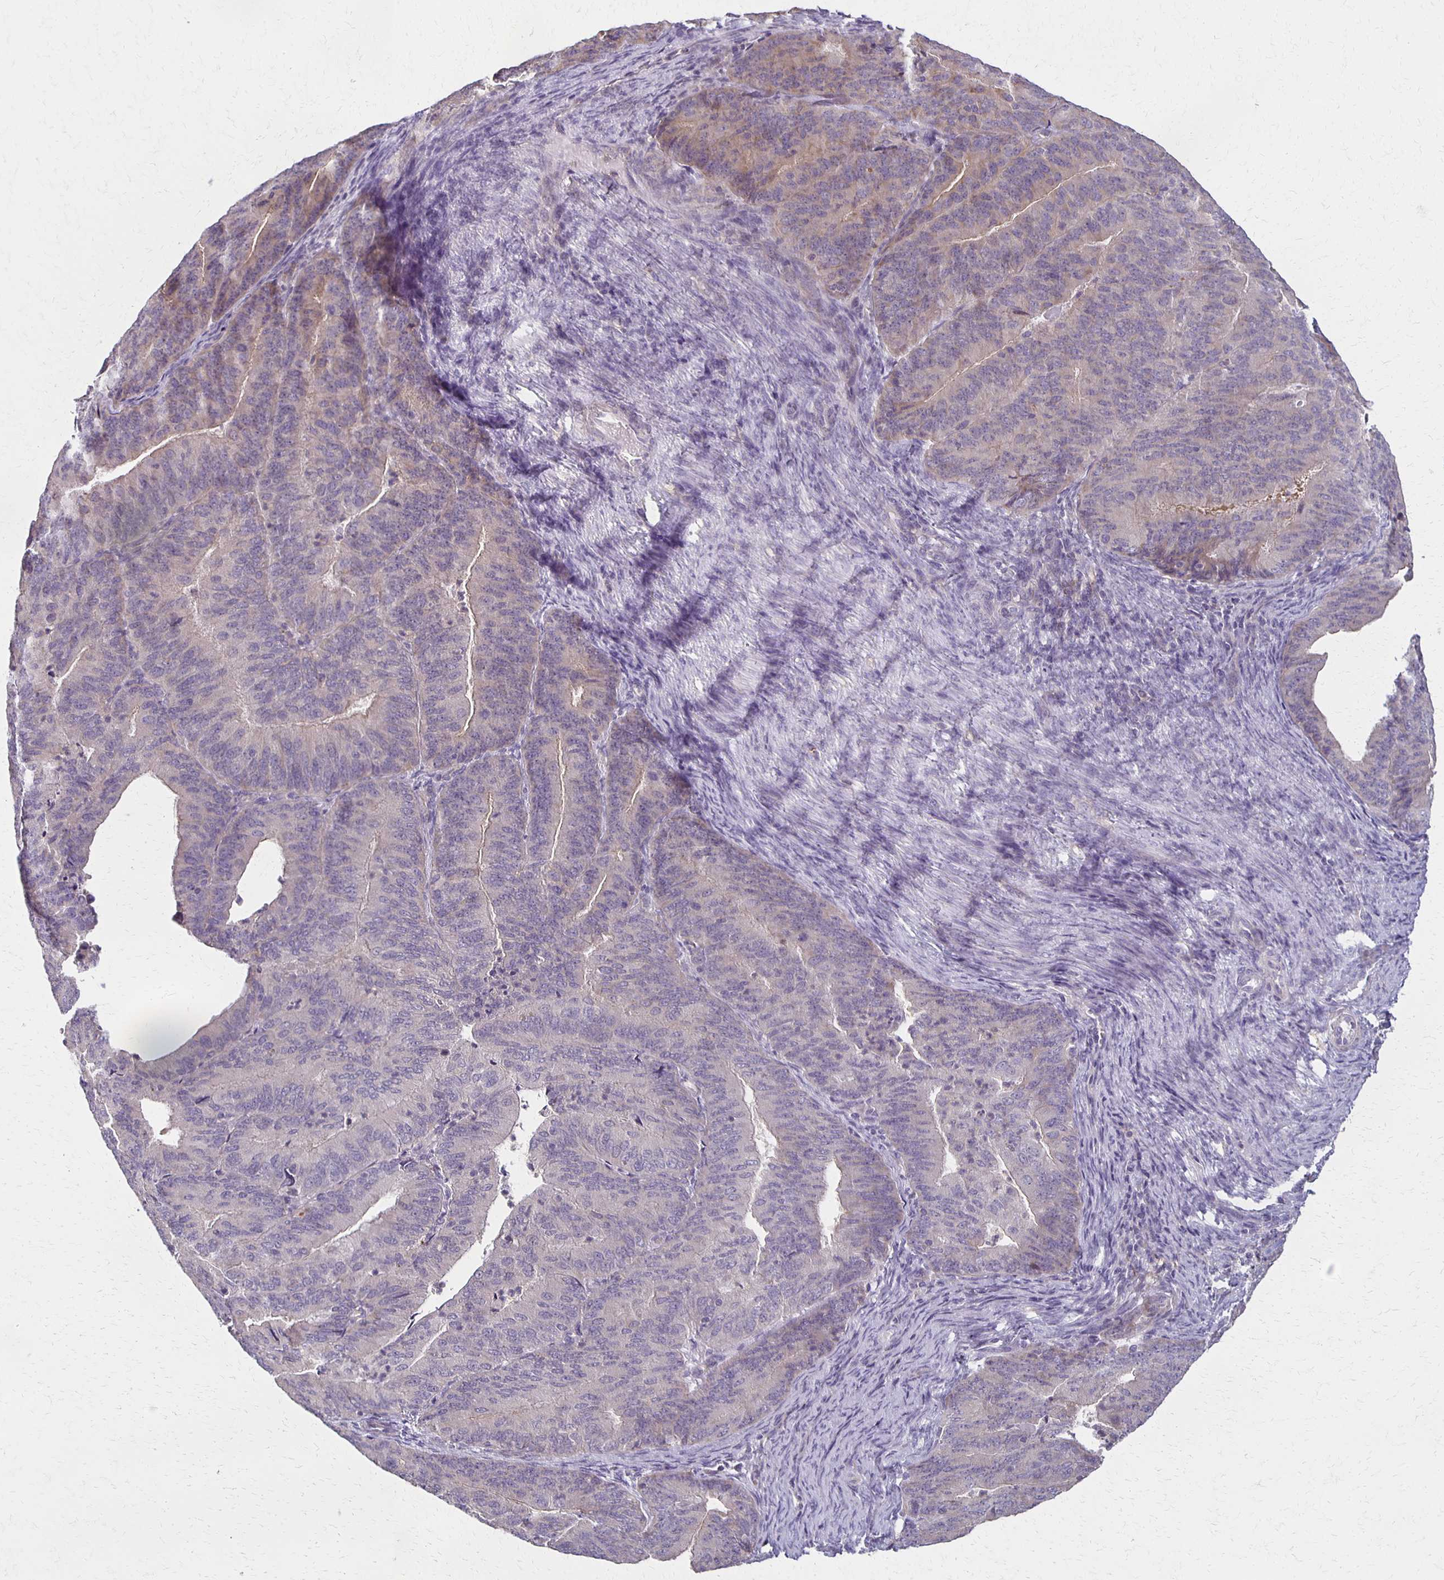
{"staining": {"intensity": "negative", "quantity": "none", "location": "none"}, "tissue": "endometrial cancer", "cell_type": "Tumor cells", "image_type": "cancer", "snomed": [{"axis": "morphology", "description": "Adenocarcinoma, NOS"}, {"axis": "topography", "description": "Endometrium"}], "caption": "There is no significant positivity in tumor cells of endometrial adenocarcinoma.", "gene": "GPX4", "patient": {"sex": "female", "age": 57}}